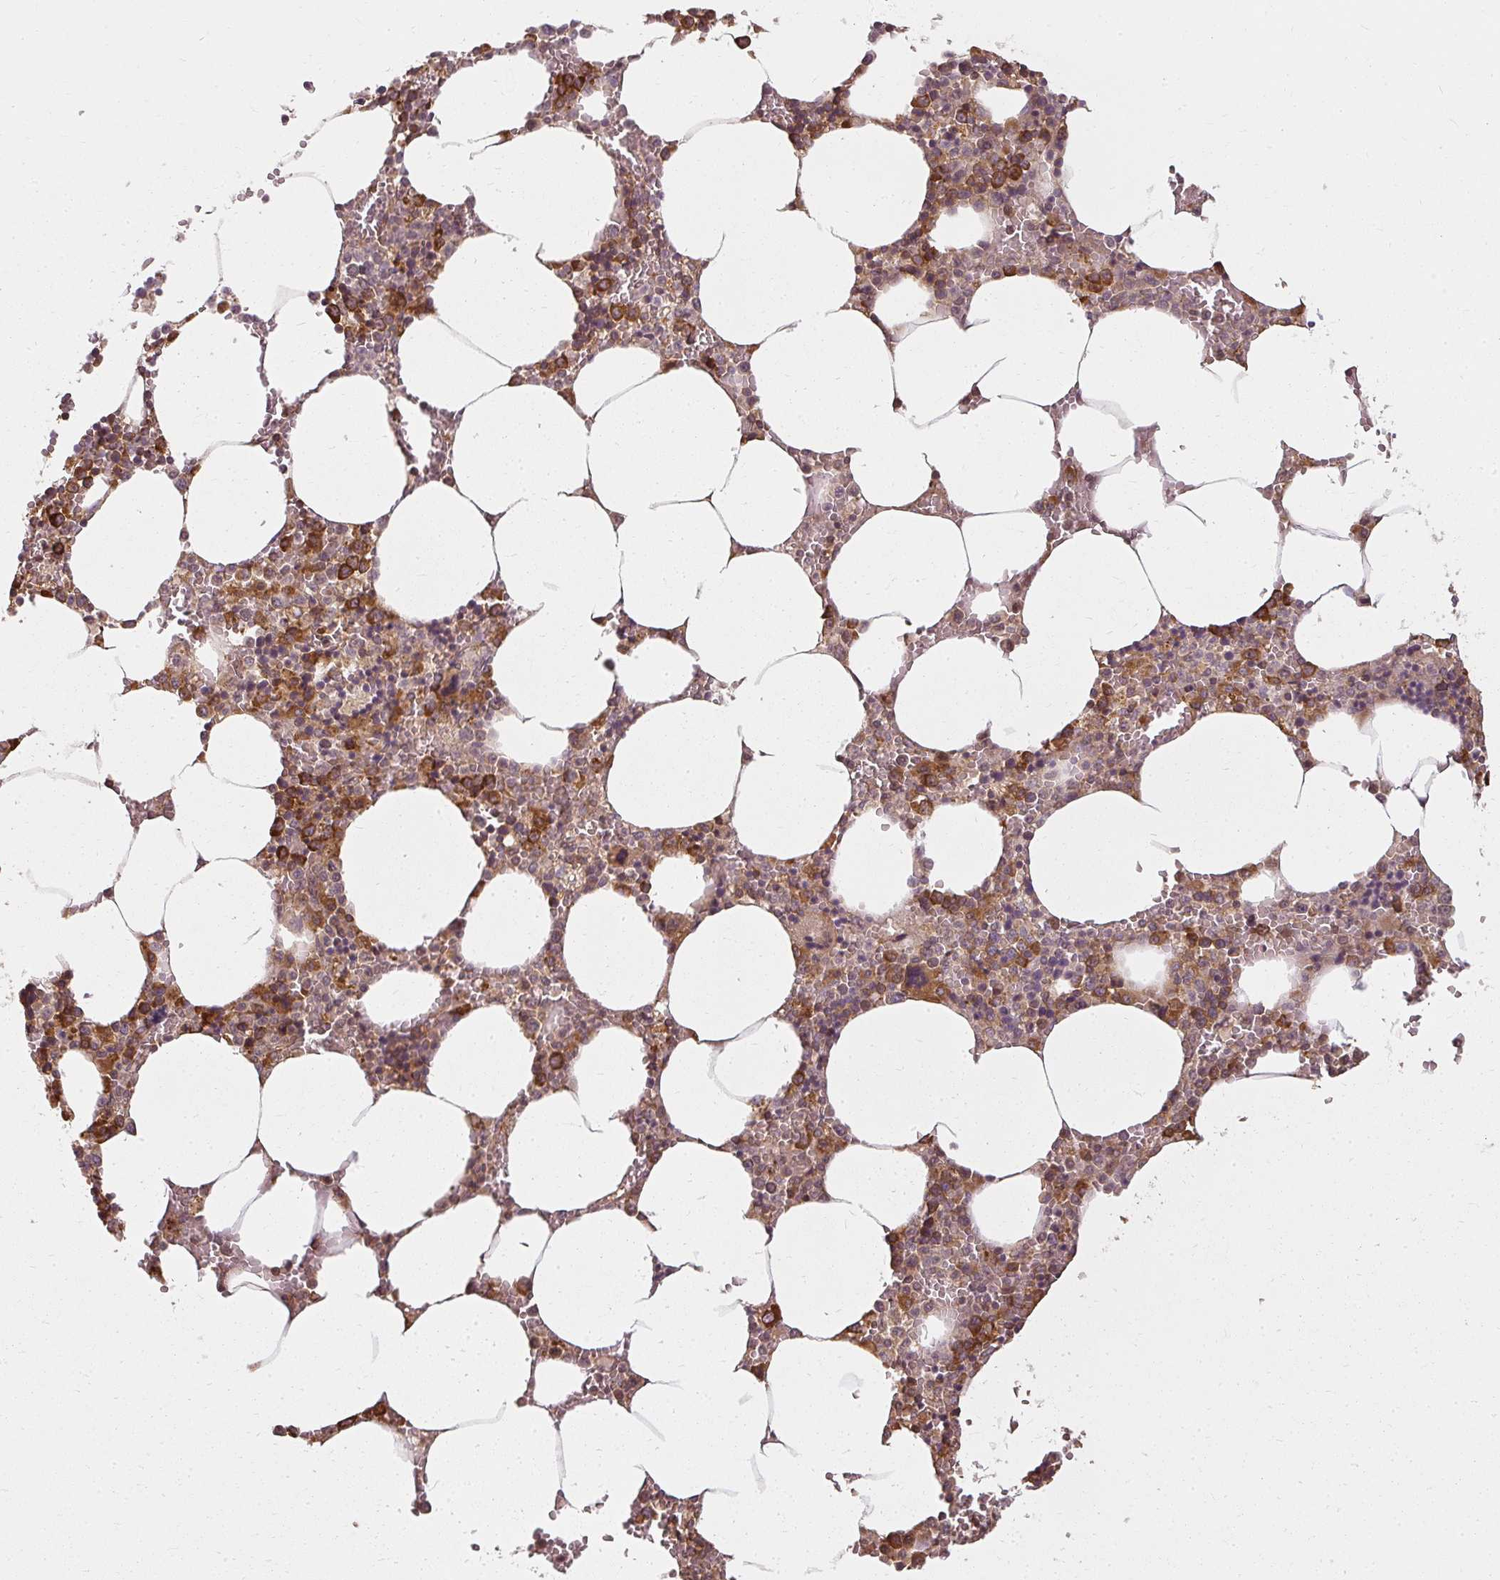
{"staining": {"intensity": "strong", "quantity": "25%-75%", "location": "cytoplasmic/membranous"}, "tissue": "bone marrow", "cell_type": "Hematopoietic cells", "image_type": "normal", "snomed": [{"axis": "morphology", "description": "Normal tissue, NOS"}, {"axis": "topography", "description": "Bone marrow"}], "caption": "IHC image of unremarkable human bone marrow stained for a protein (brown), which demonstrates high levels of strong cytoplasmic/membranous staining in about 25%-75% of hematopoietic cells.", "gene": "RPL24", "patient": {"sex": "male", "age": 70}}